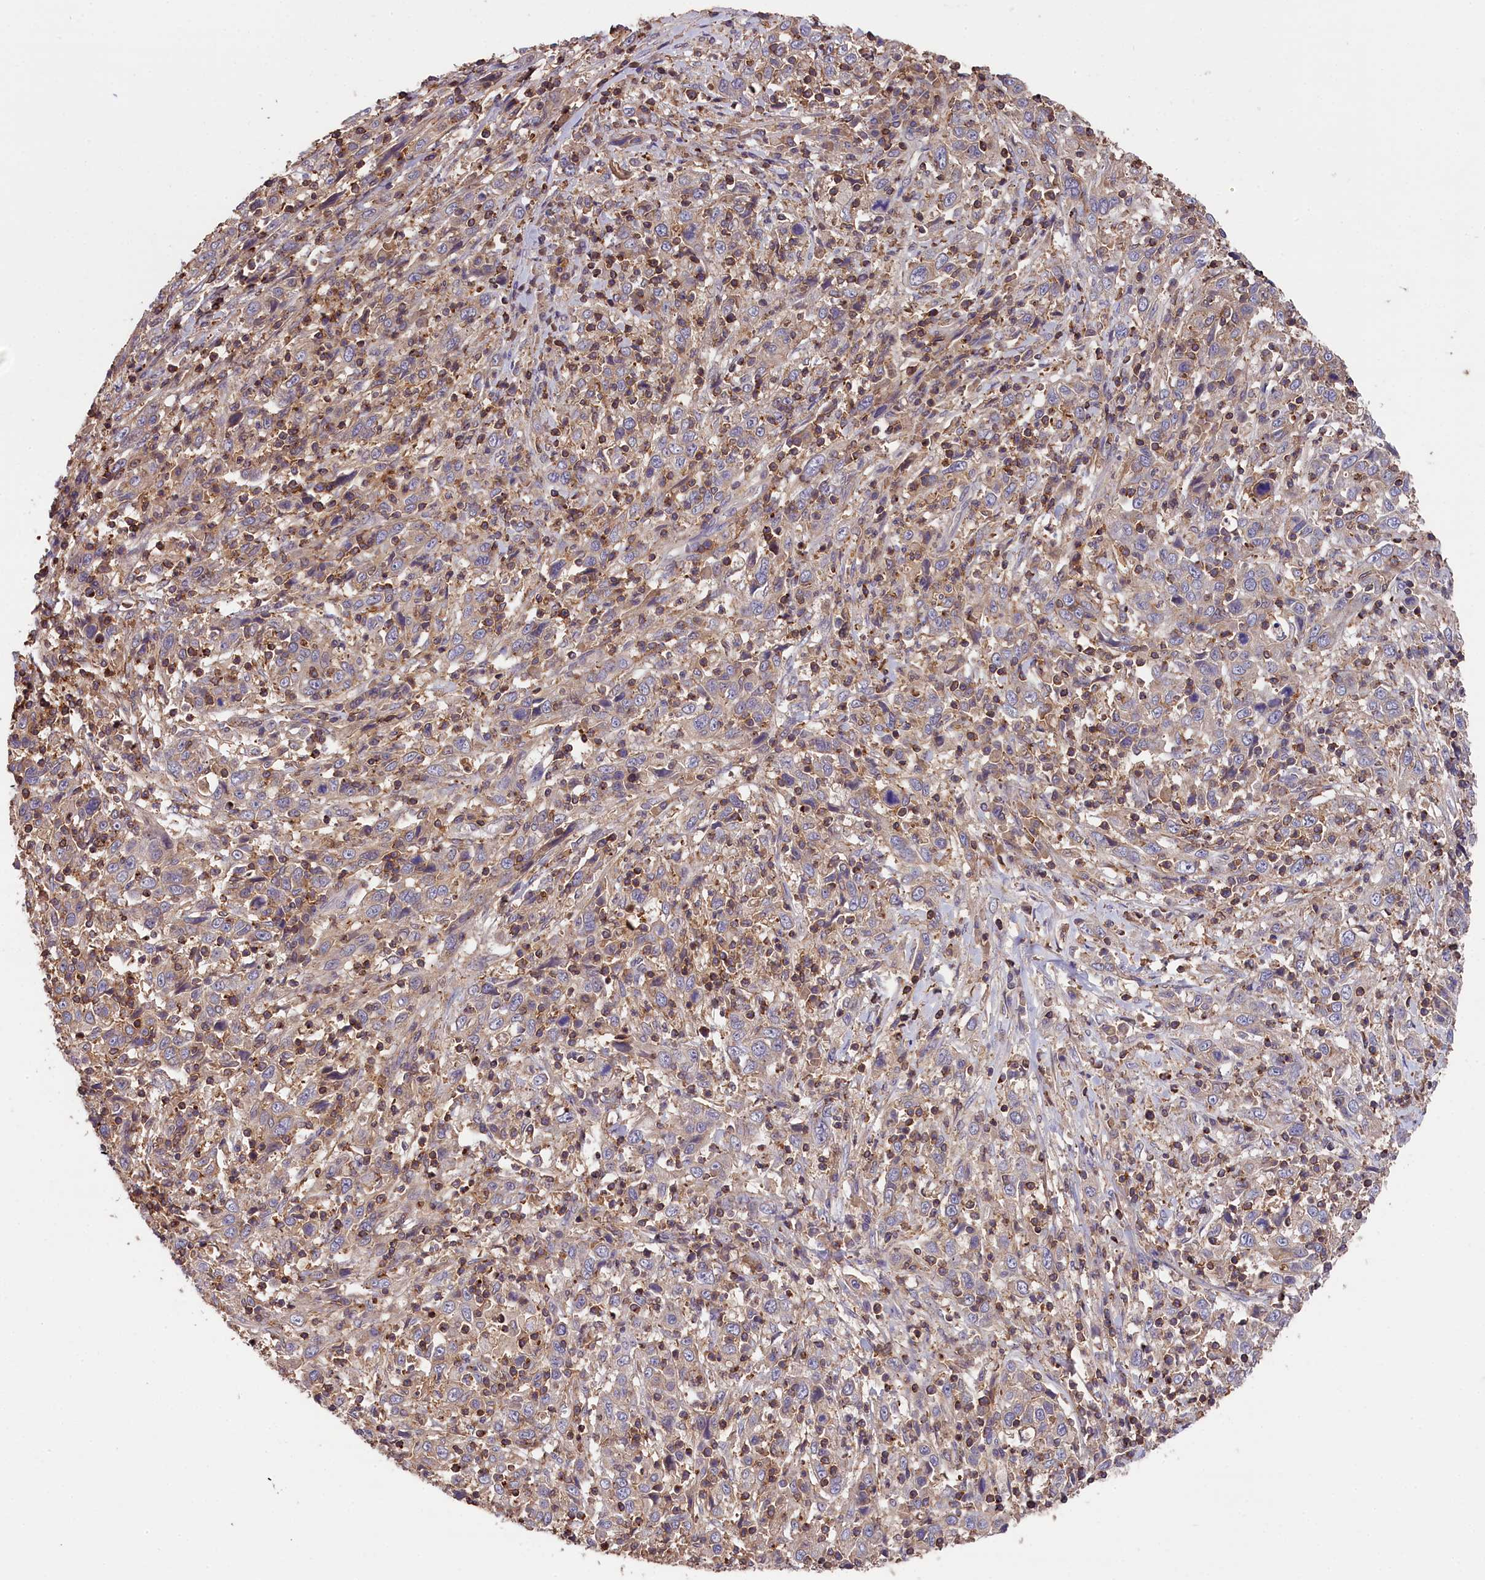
{"staining": {"intensity": "negative", "quantity": "none", "location": "none"}, "tissue": "cervical cancer", "cell_type": "Tumor cells", "image_type": "cancer", "snomed": [{"axis": "morphology", "description": "Squamous cell carcinoma, NOS"}, {"axis": "topography", "description": "Cervix"}], "caption": "A micrograph of human cervical cancer (squamous cell carcinoma) is negative for staining in tumor cells.", "gene": "SKIDA1", "patient": {"sex": "female", "age": 46}}